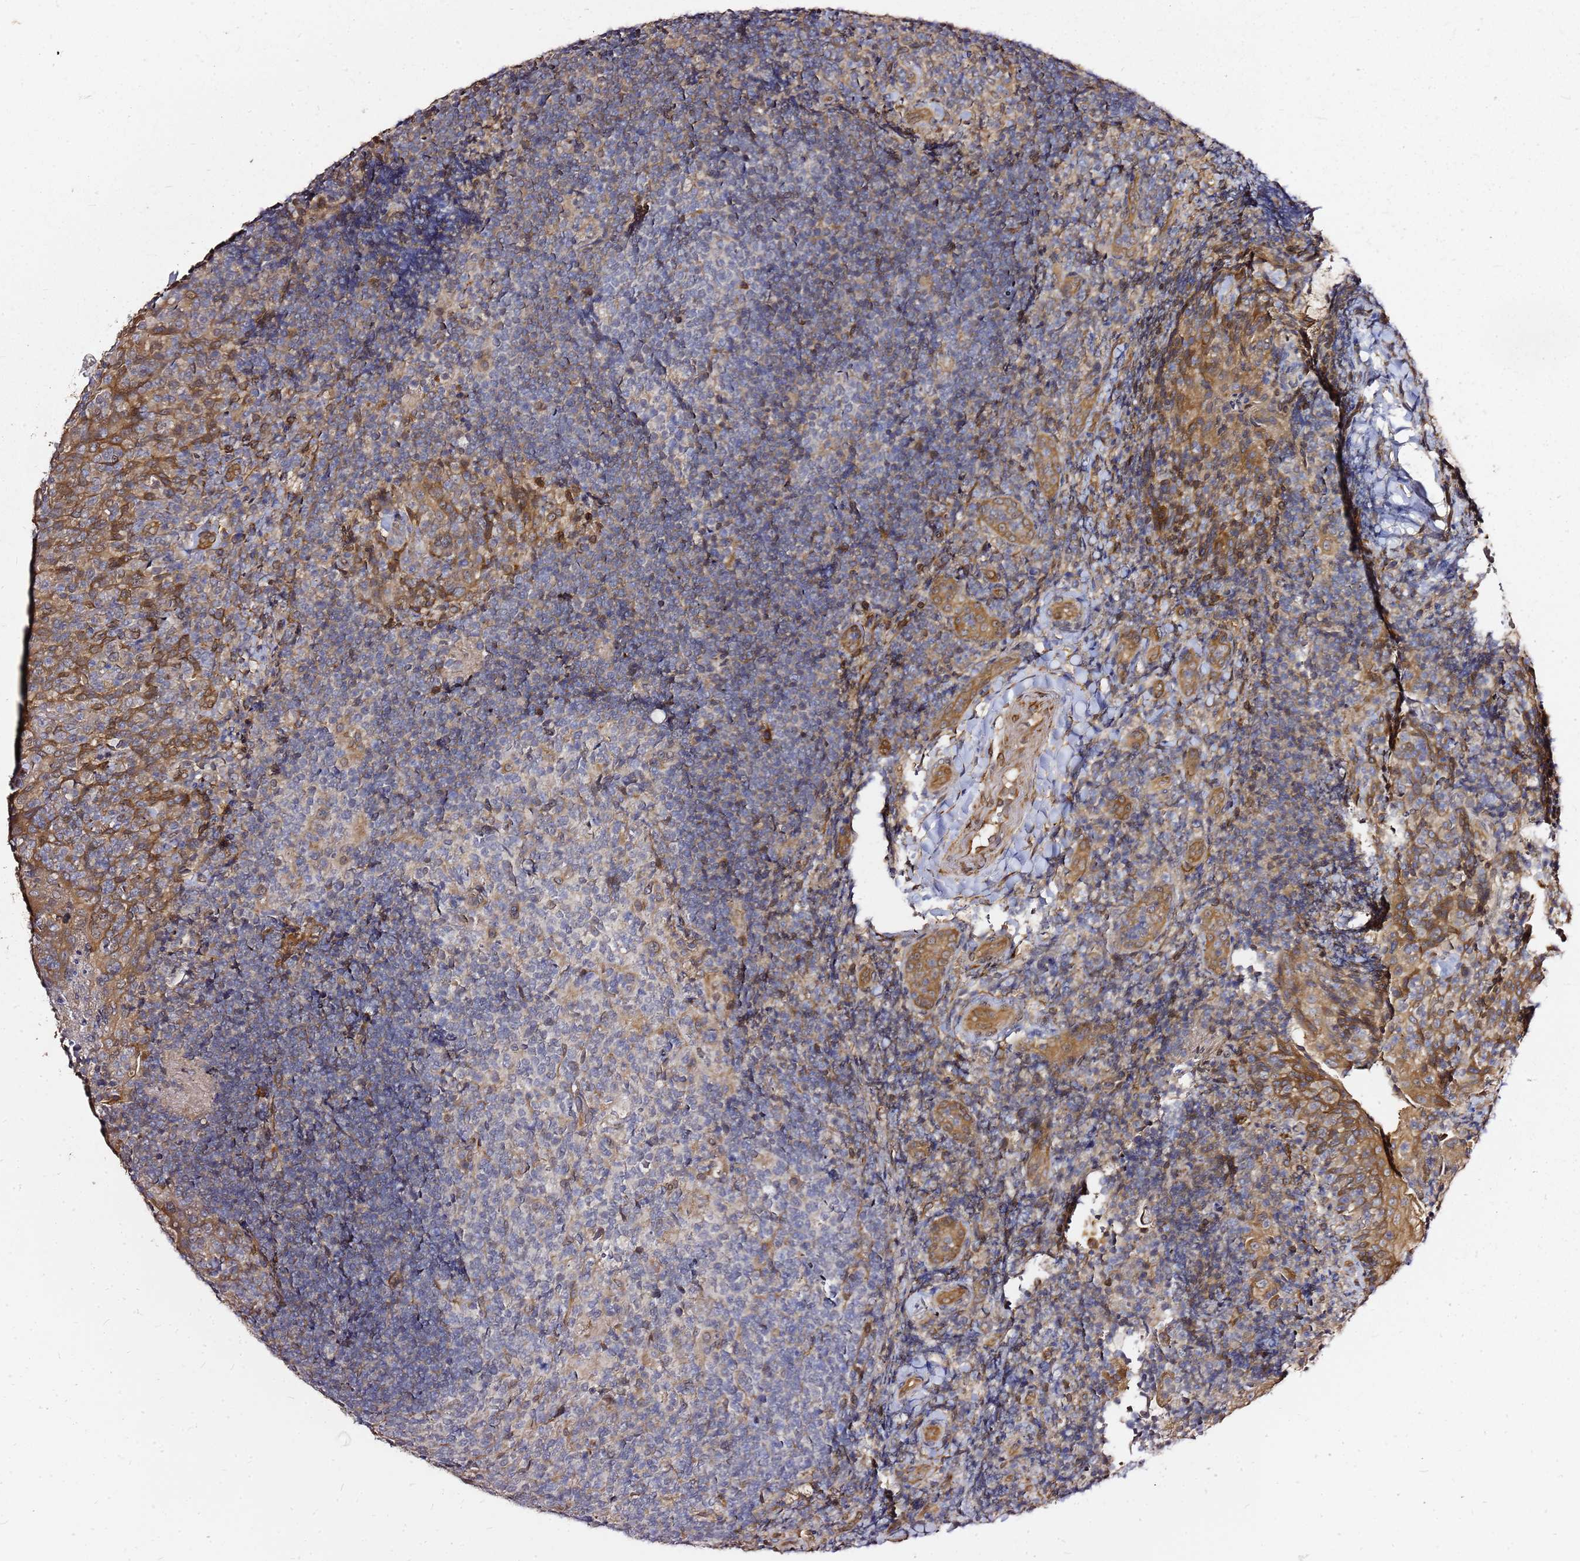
{"staining": {"intensity": "moderate", "quantity": "<25%", "location": "nuclear"}, "tissue": "tonsil", "cell_type": "Germinal center cells", "image_type": "normal", "snomed": [{"axis": "morphology", "description": "Normal tissue, NOS"}, {"axis": "topography", "description": "Tonsil"}], "caption": "Moderate nuclear protein expression is identified in approximately <25% of germinal center cells in tonsil. The protein is shown in brown color, while the nuclei are stained blue.", "gene": "NUDT14", "patient": {"sex": "female", "age": 10}}